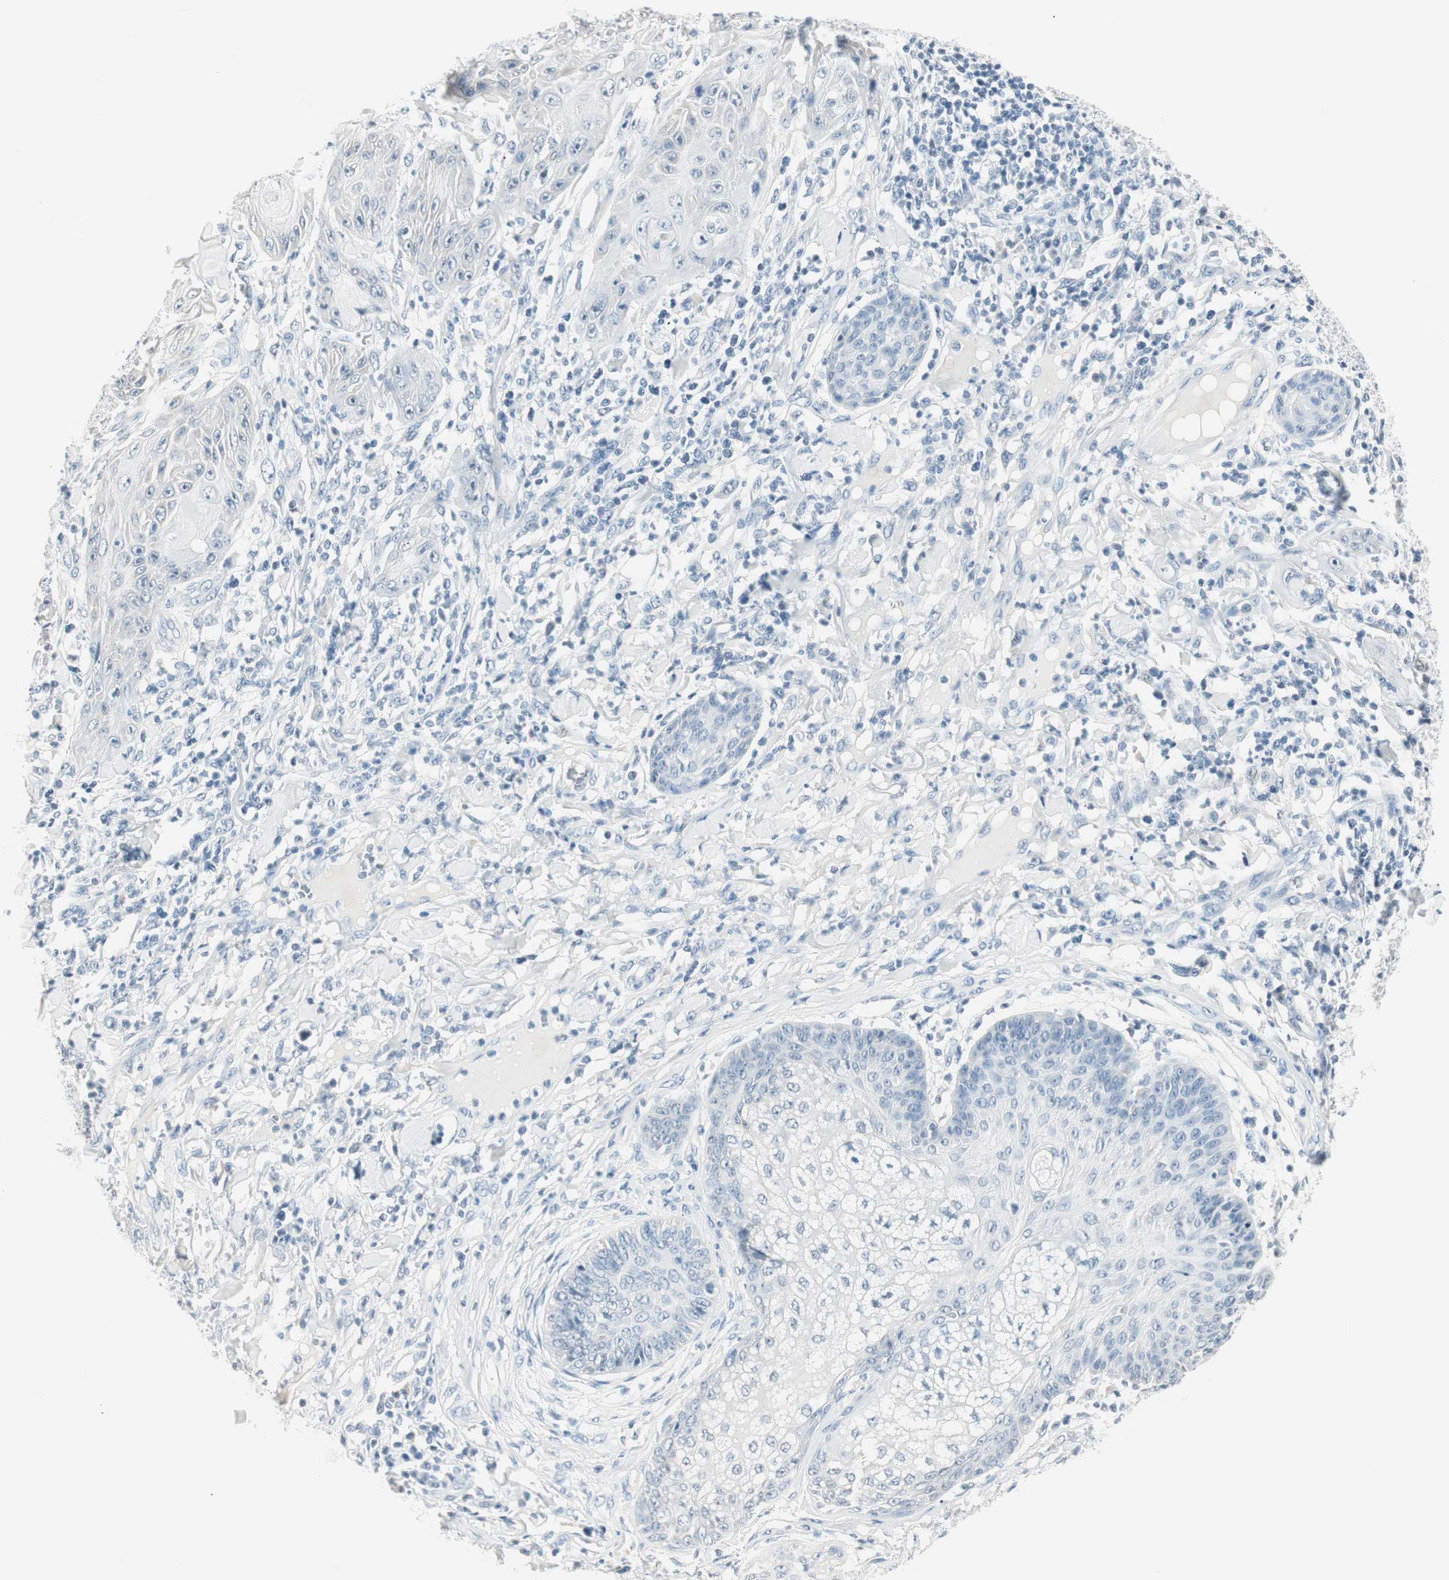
{"staining": {"intensity": "negative", "quantity": "none", "location": "none"}, "tissue": "skin cancer", "cell_type": "Tumor cells", "image_type": "cancer", "snomed": [{"axis": "morphology", "description": "Squamous cell carcinoma, NOS"}, {"axis": "topography", "description": "Skin"}], "caption": "Squamous cell carcinoma (skin) stained for a protein using immunohistochemistry (IHC) demonstrates no staining tumor cells.", "gene": "HOXB13", "patient": {"sex": "female", "age": 78}}